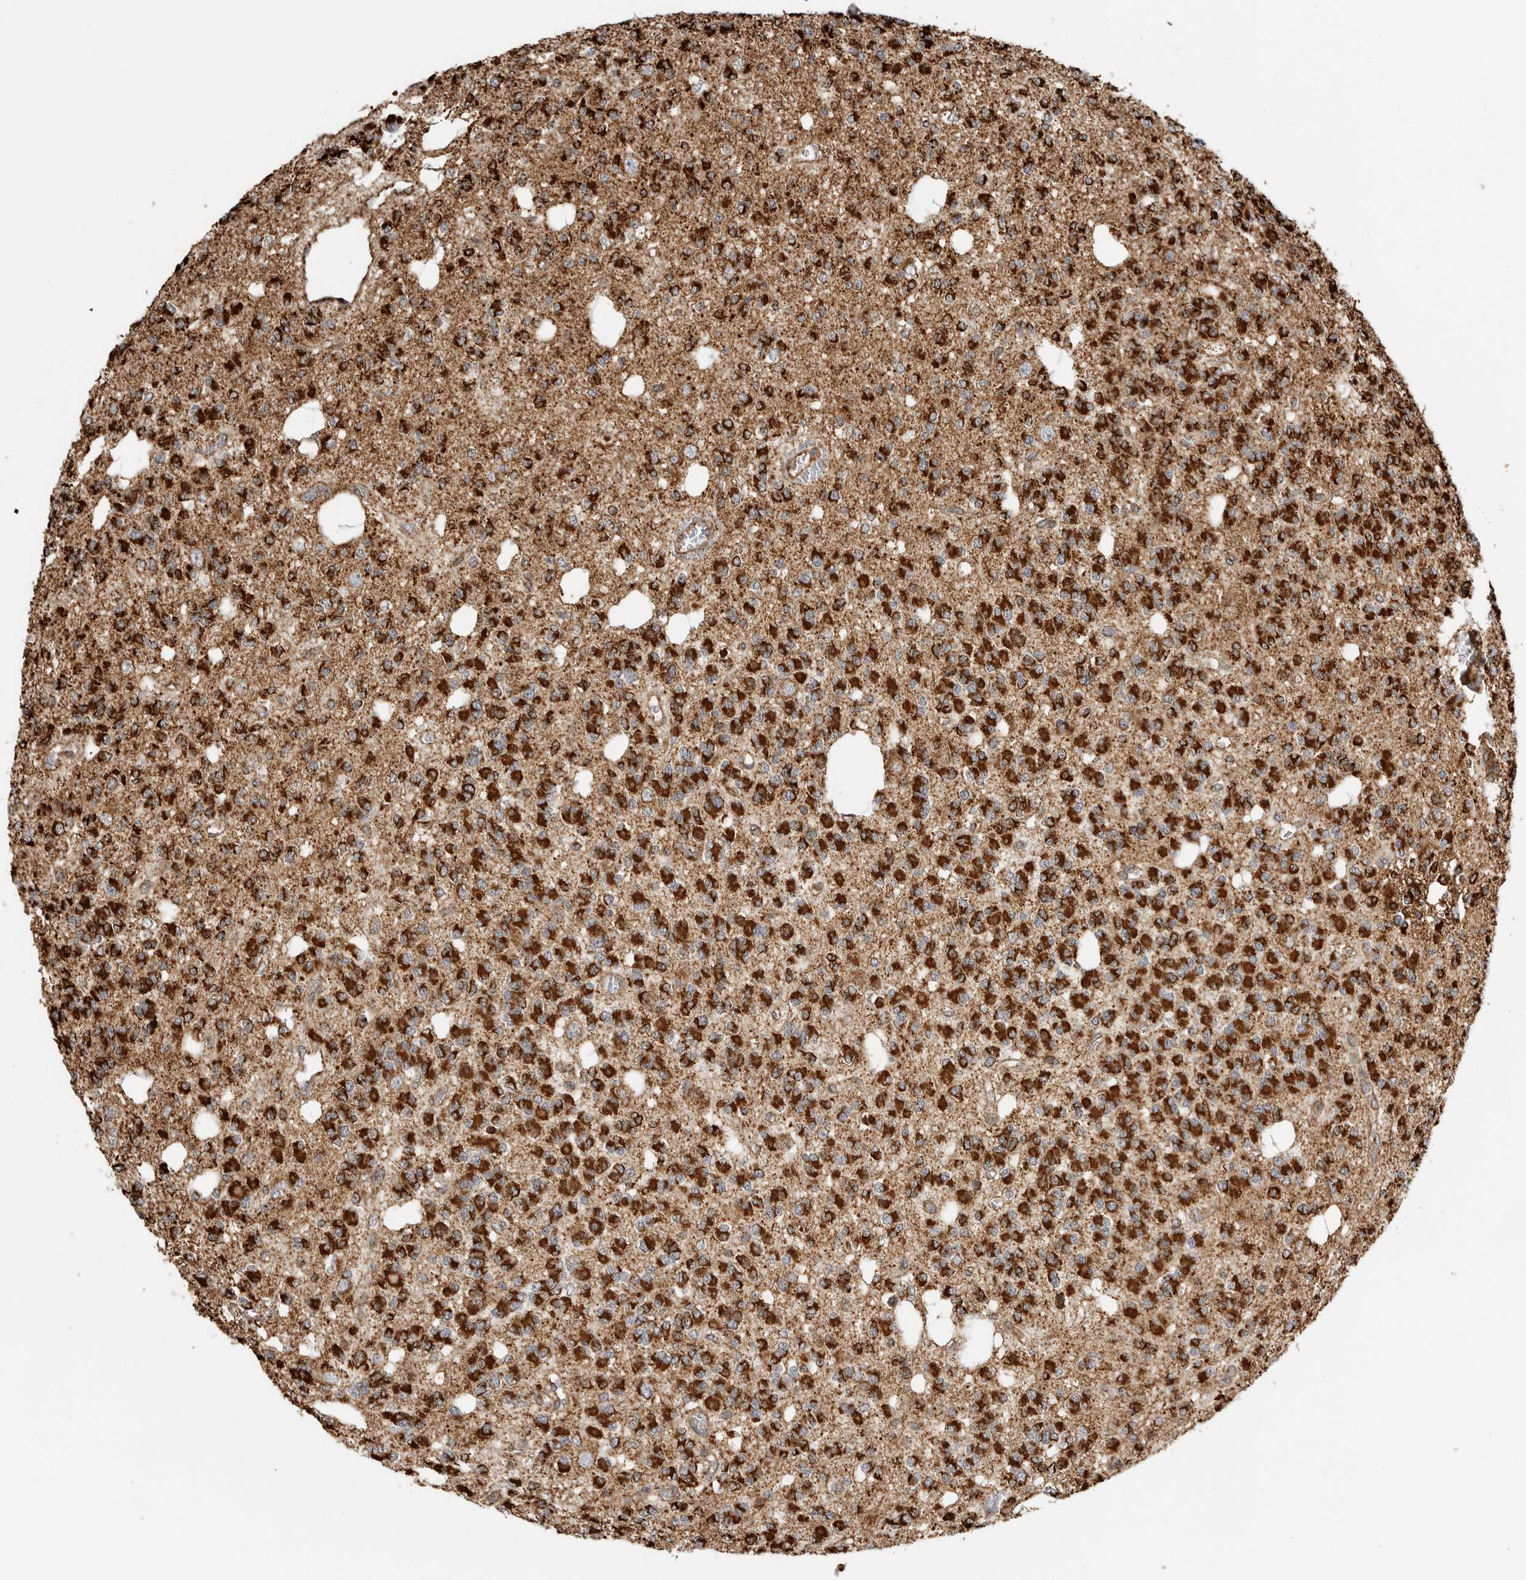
{"staining": {"intensity": "strong", "quantity": ">75%", "location": "cytoplasmic/membranous"}, "tissue": "glioma", "cell_type": "Tumor cells", "image_type": "cancer", "snomed": [{"axis": "morphology", "description": "Glioma, malignant, Low grade"}, {"axis": "topography", "description": "Brain"}], "caption": "Immunohistochemical staining of malignant glioma (low-grade) displays high levels of strong cytoplasmic/membranous positivity in approximately >75% of tumor cells.", "gene": "BMP2K", "patient": {"sex": "male", "age": 38}}